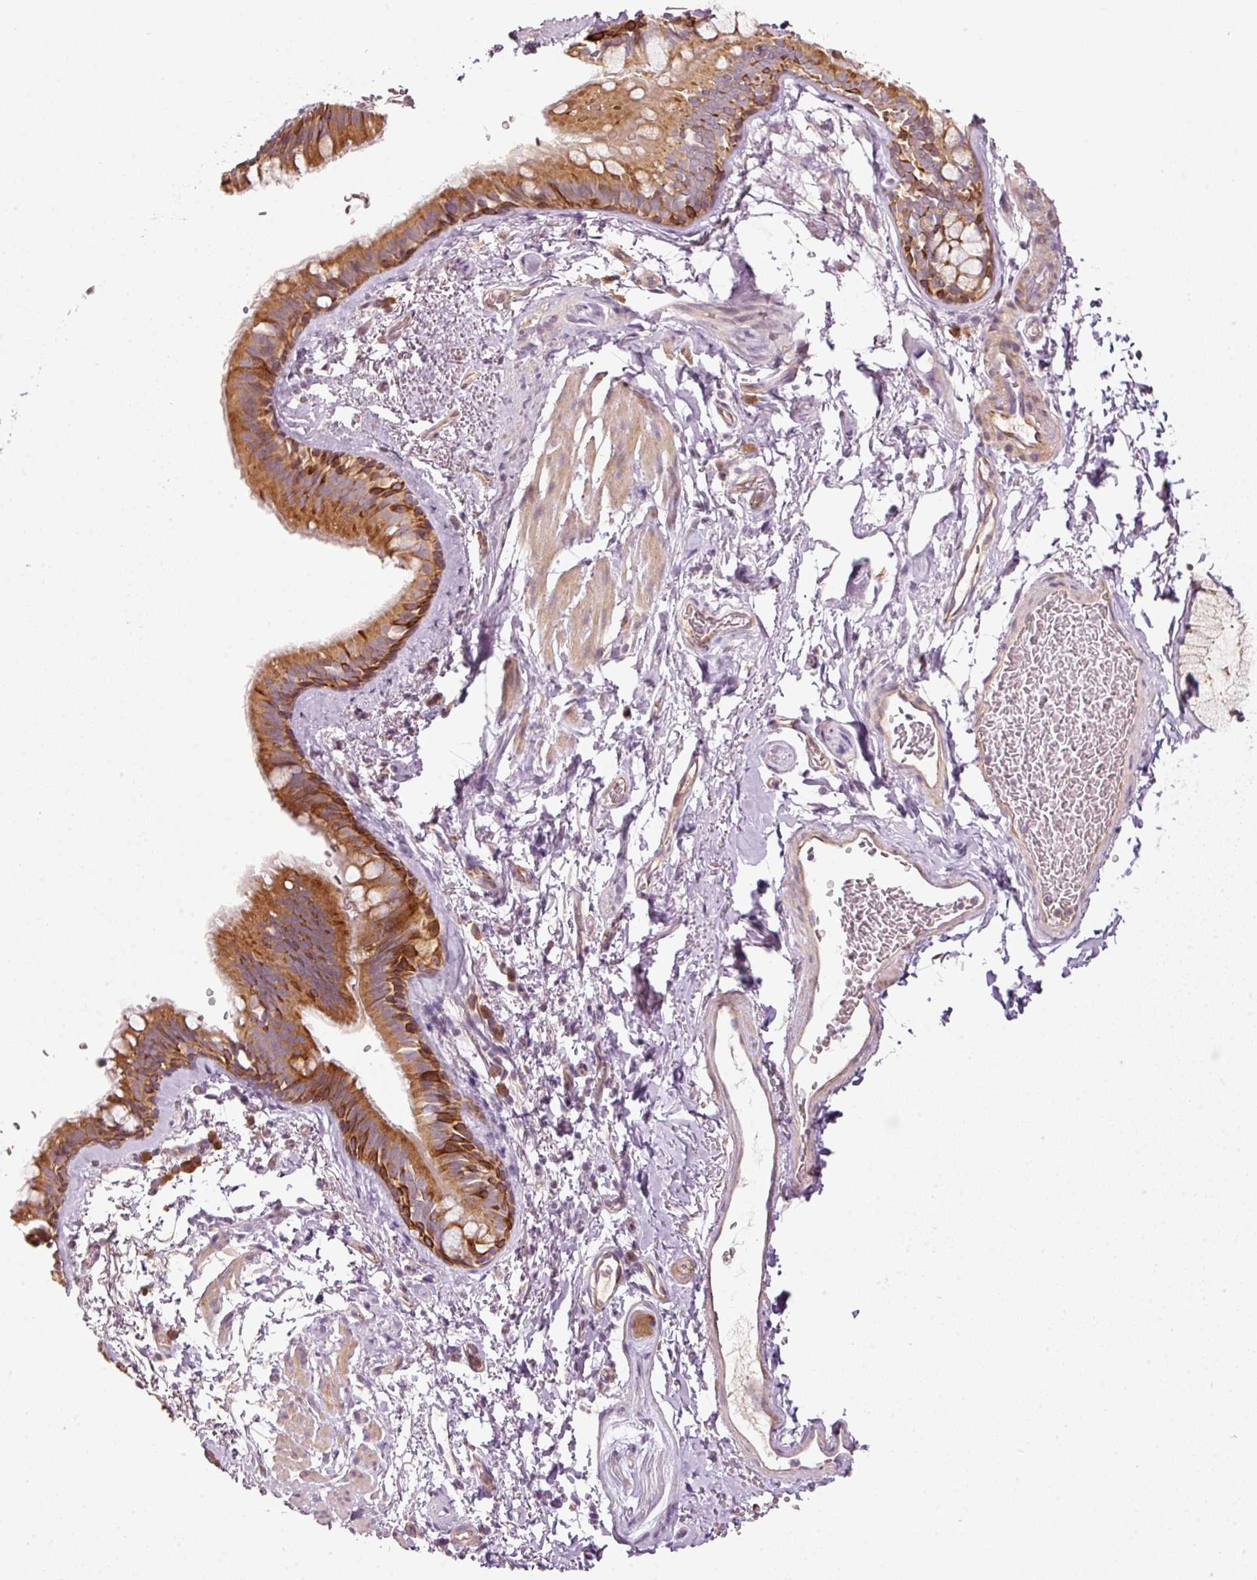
{"staining": {"intensity": "strong", "quantity": ">75%", "location": "cytoplasmic/membranous"}, "tissue": "bronchus", "cell_type": "Respiratory epithelial cells", "image_type": "normal", "snomed": [{"axis": "morphology", "description": "Normal tissue, NOS"}, {"axis": "topography", "description": "Bronchus"}], "caption": "Strong cytoplasmic/membranous protein staining is identified in approximately >75% of respiratory epithelial cells in bronchus.", "gene": "MAP10", "patient": {"sex": "male", "age": 67}}